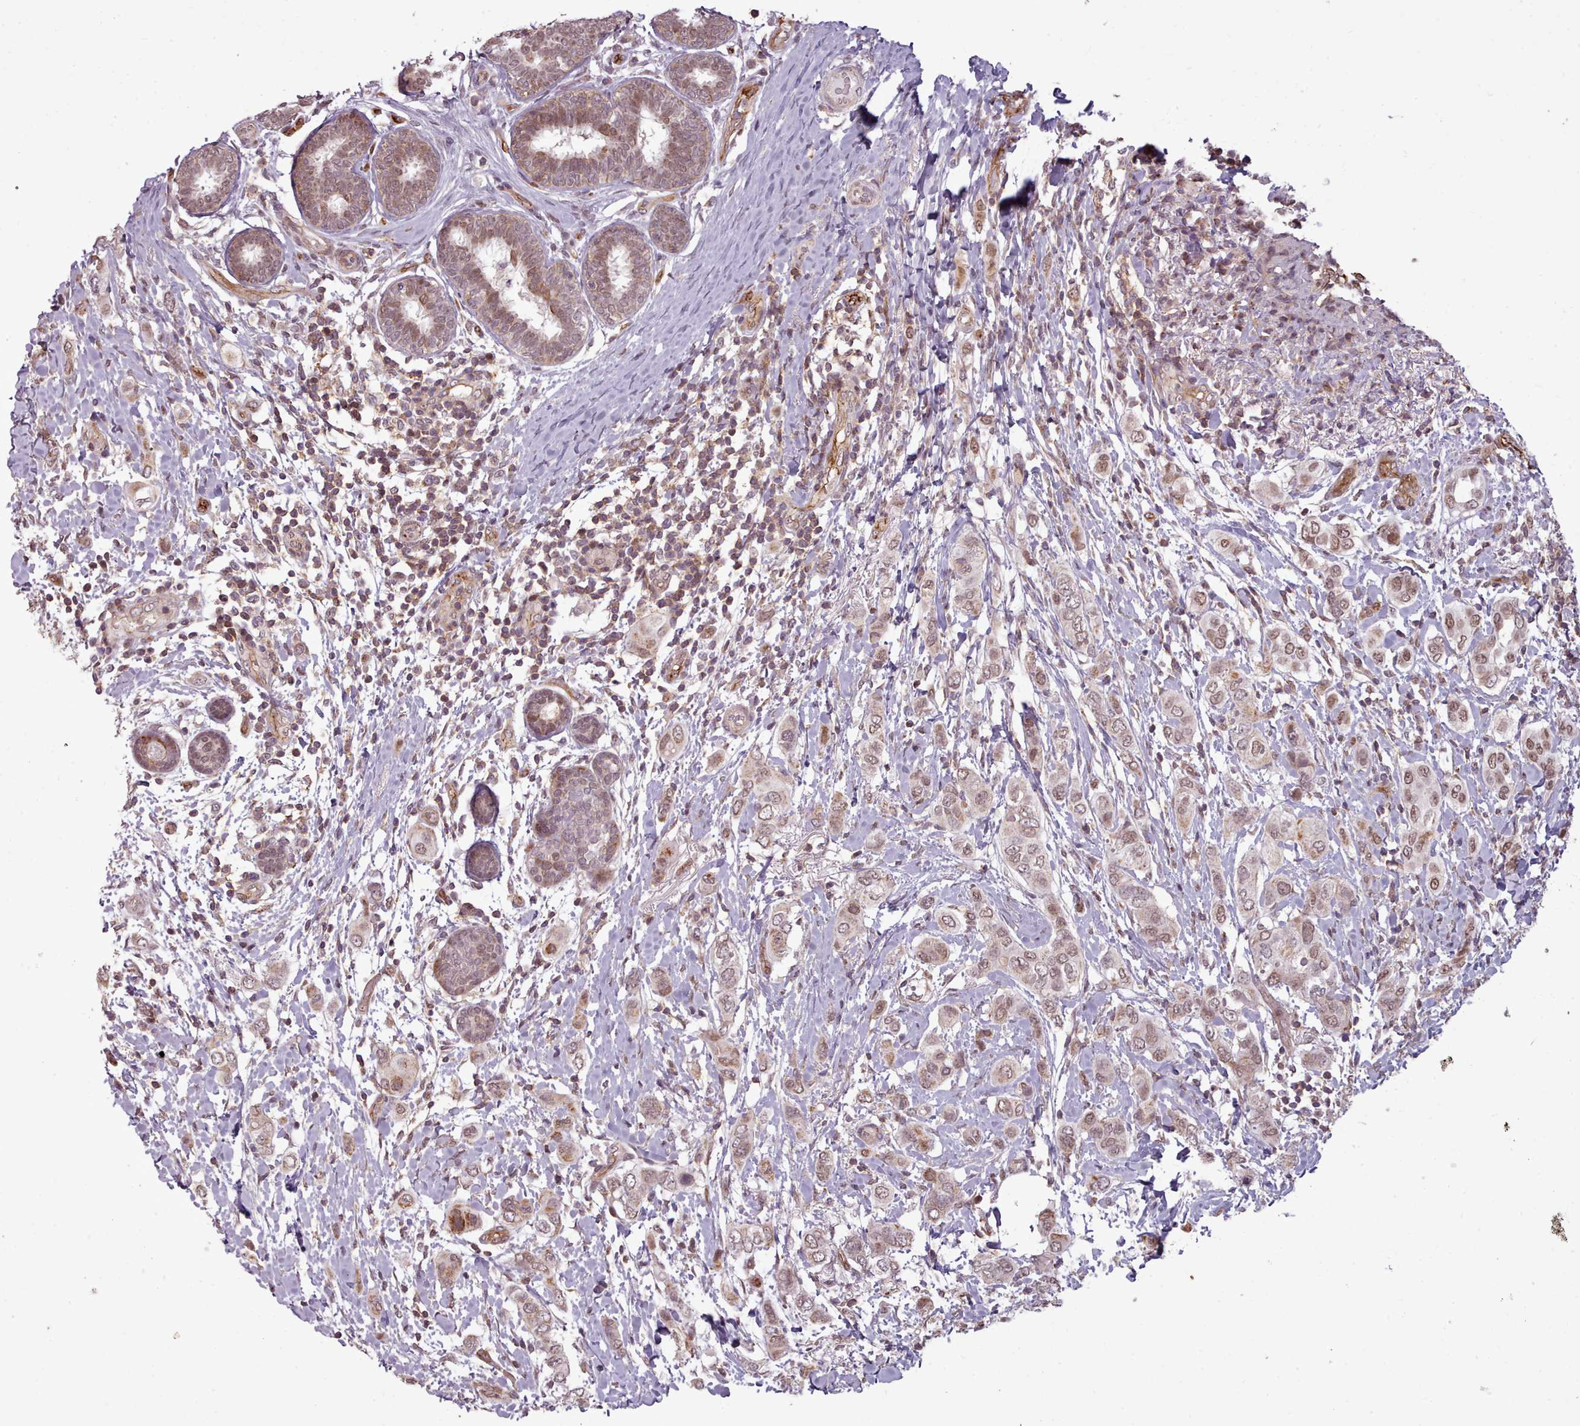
{"staining": {"intensity": "moderate", "quantity": ">75%", "location": "nuclear"}, "tissue": "breast cancer", "cell_type": "Tumor cells", "image_type": "cancer", "snomed": [{"axis": "morphology", "description": "Lobular carcinoma"}, {"axis": "topography", "description": "Breast"}], "caption": "Protein expression analysis of human breast cancer reveals moderate nuclear staining in approximately >75% of tumor cells.", "gene": "ZMYM4", "patient": {"sex": "female", "age": 51}}